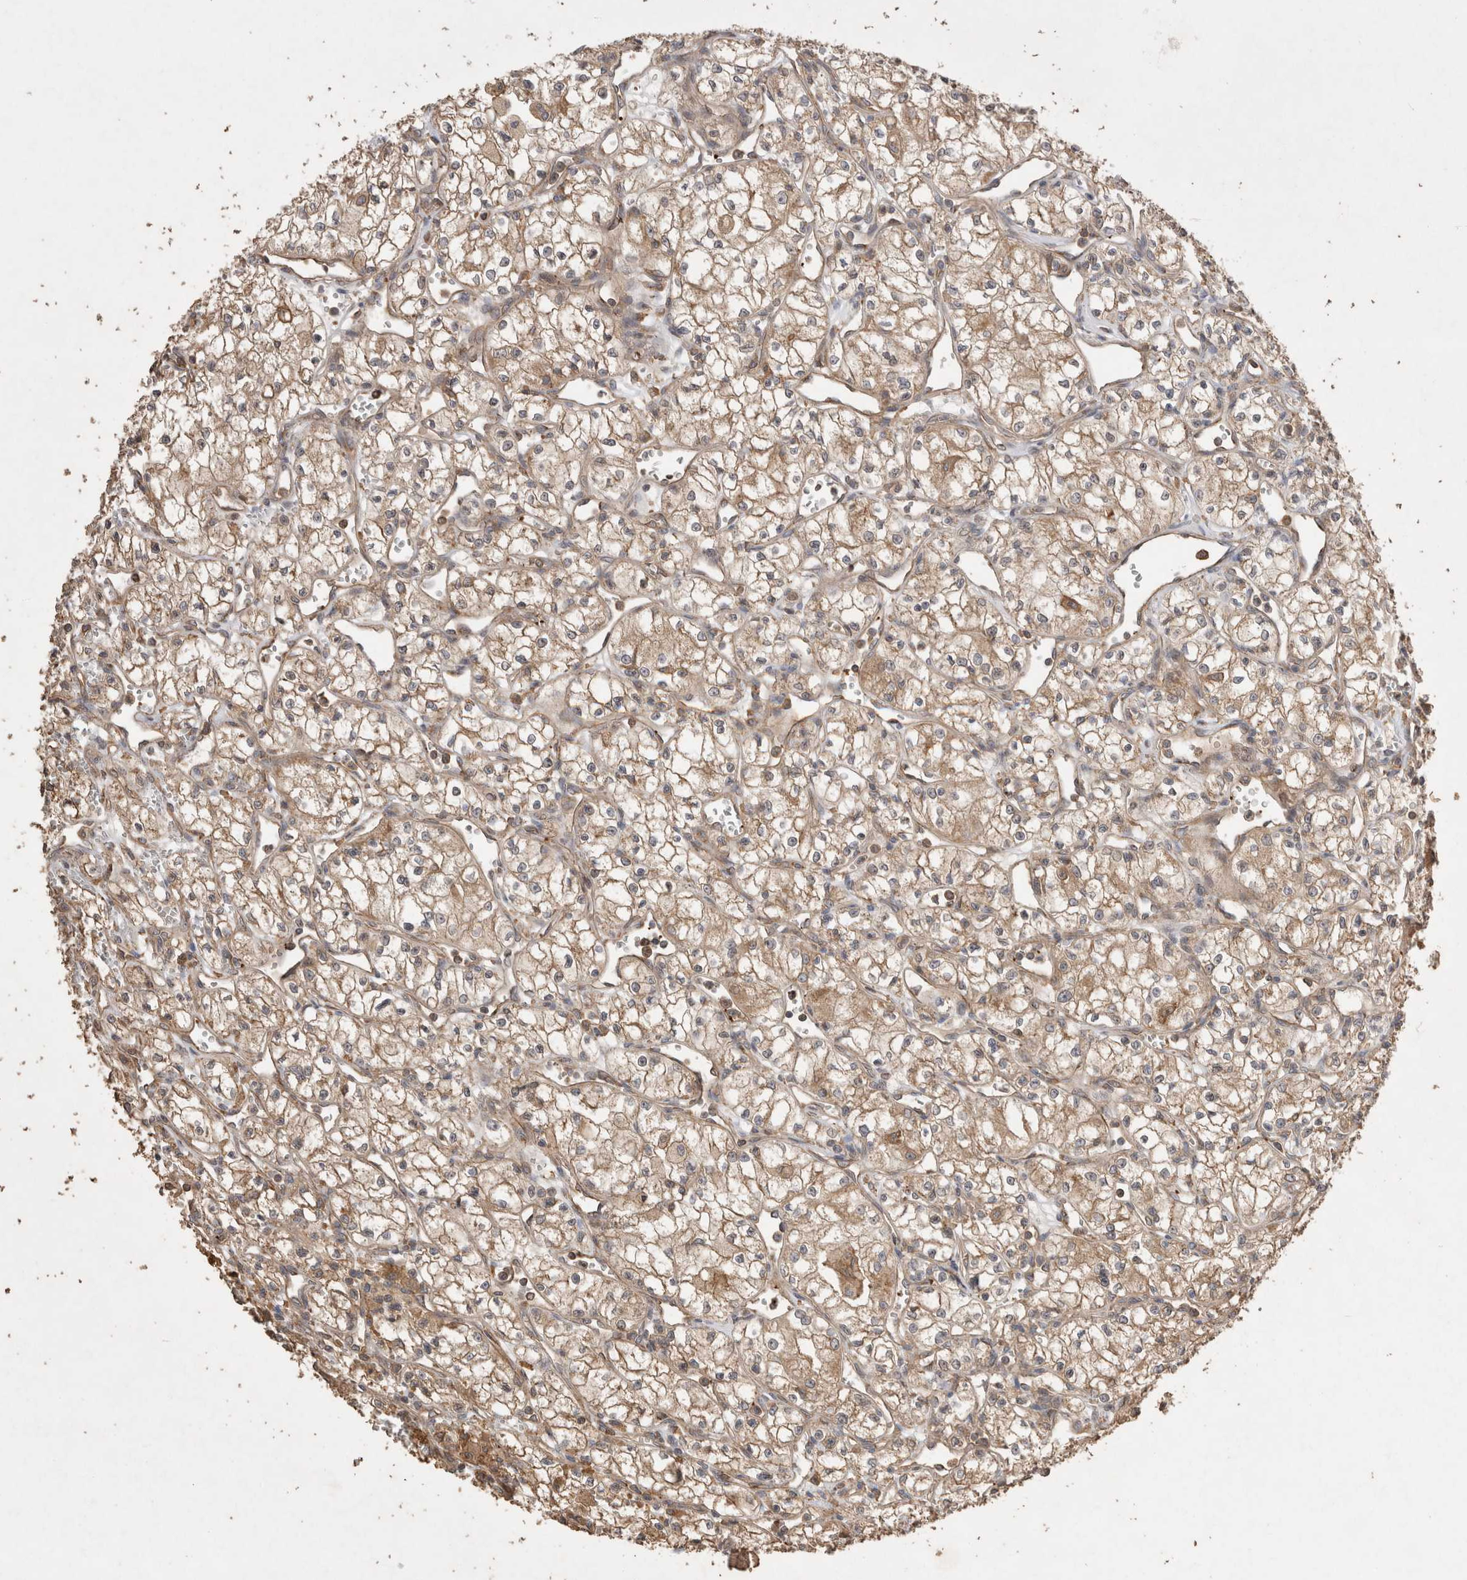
{"staining": {"intensity": "weak", "quantity": ">75%", "location": "cytoplasmic/membranous"}, "tissue": "renal cancer", "cell_type": "Tumor cells", "image_type": "cancer", "snomed": [{"axis": "morphology", "description": "Adenocarcinoma, NOS"}, {"axis": "topography", "description": "Kidney"}], "caption": "There is low levels of weak cytoplasmic/membranous positivity in tumor cells of adenocarcinoma (renal), as demonstrated by immunohistochemical staining (brown color).", "gene": "SNX31", "patient": {"sex": "male", "age": 59}}